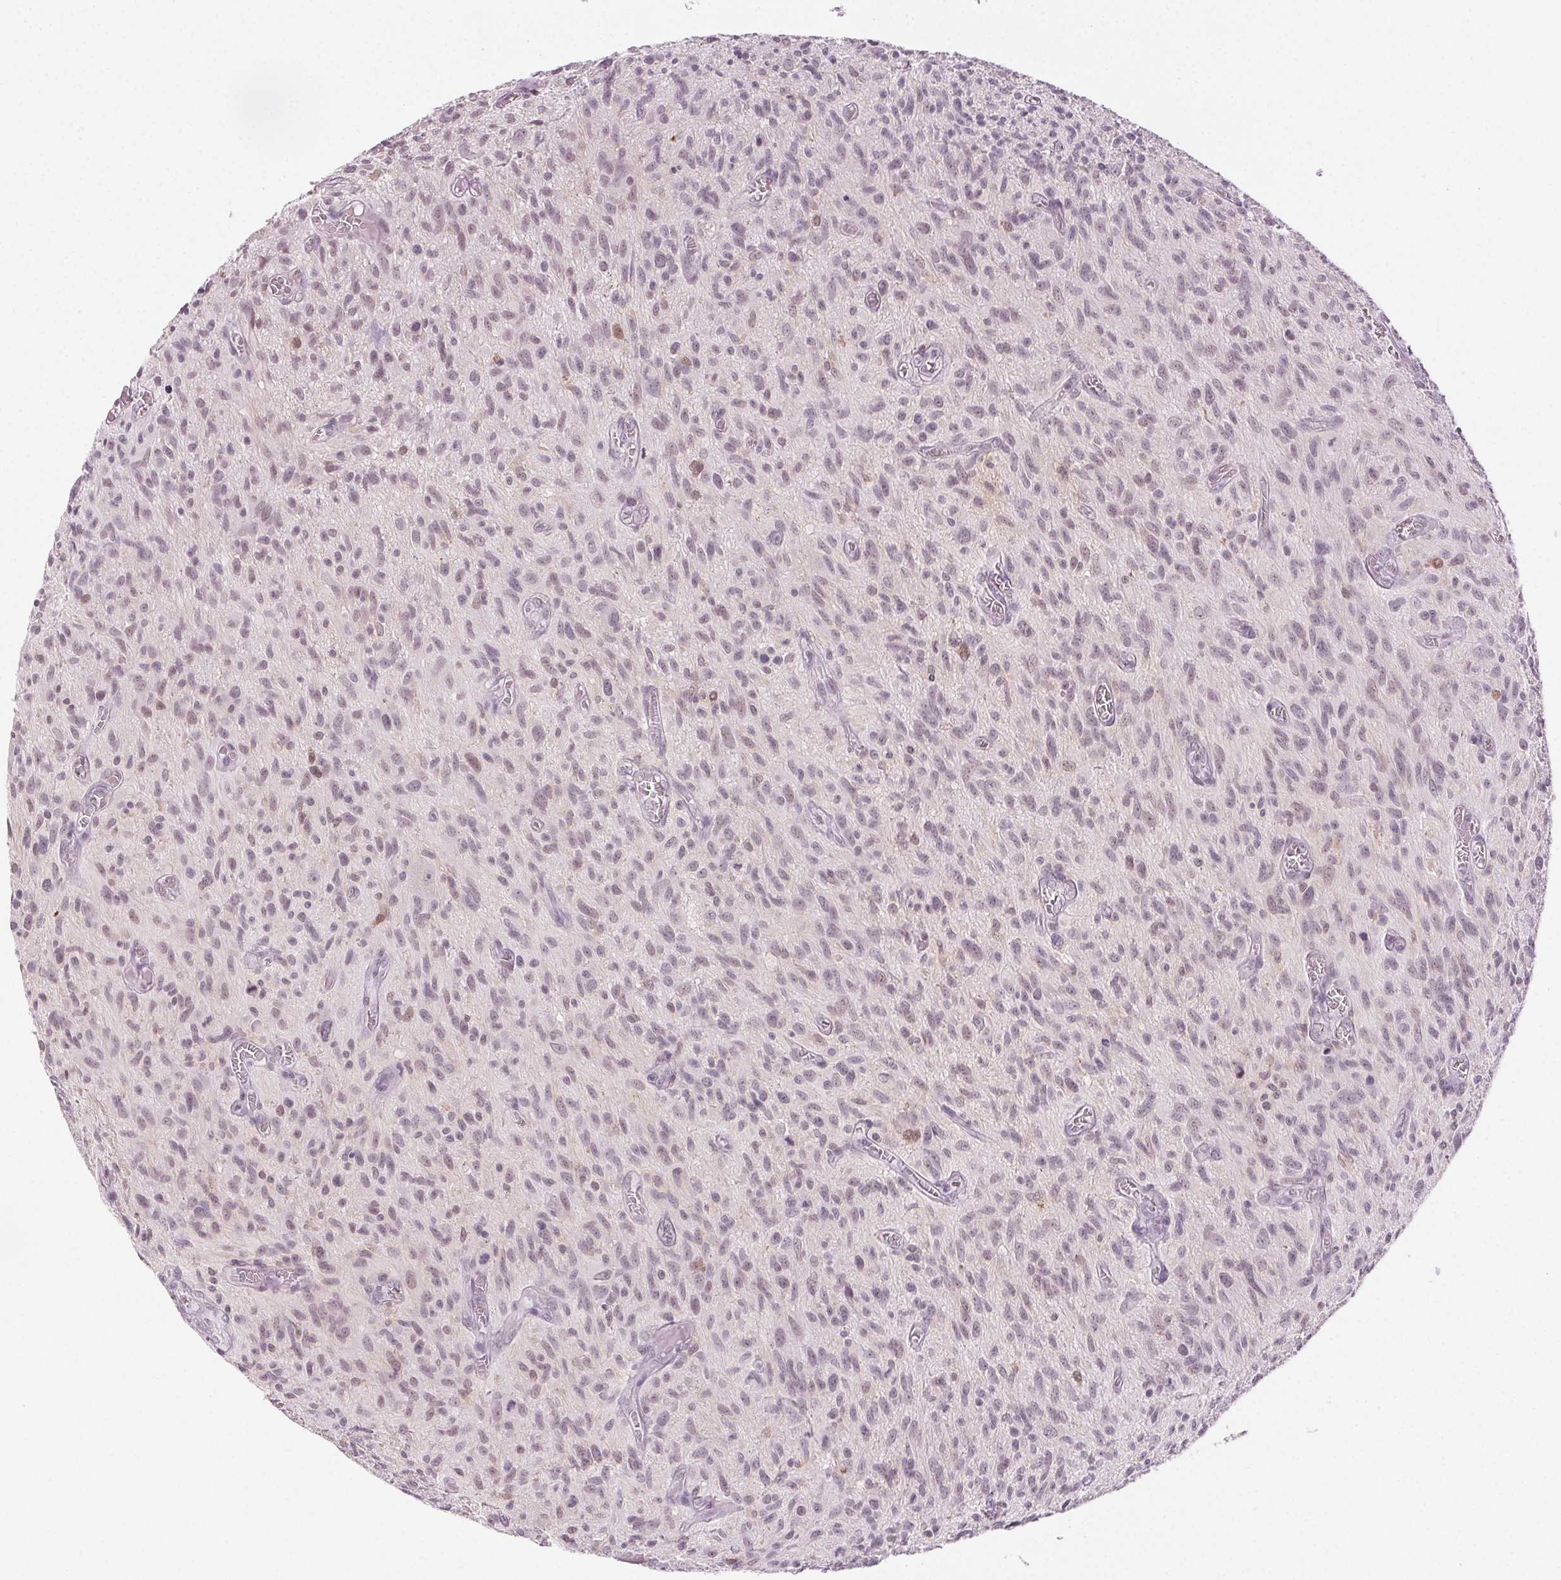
{"staining": {"intensity": "negative", "quantity": "none", "location": "none"}, "tissue": "glioma", "cell_type": "Tumor cells", "image_type": "cancer", "snomed": [{"axis": "morphology", "description": "Glioma, malignant, High grade"}, {"axis": "topography", "description": "Brain"}], "caption": "A histopathology image of malignant high-grade glioma stained for a protein demonstrates no brown staining in tumor cells. The staining is performed using DAB brown chromogen with nuclei counter-stained in using hematoxylin.", "gene": "AIF1L", "patient": {"sex": "male", "age": 75}}